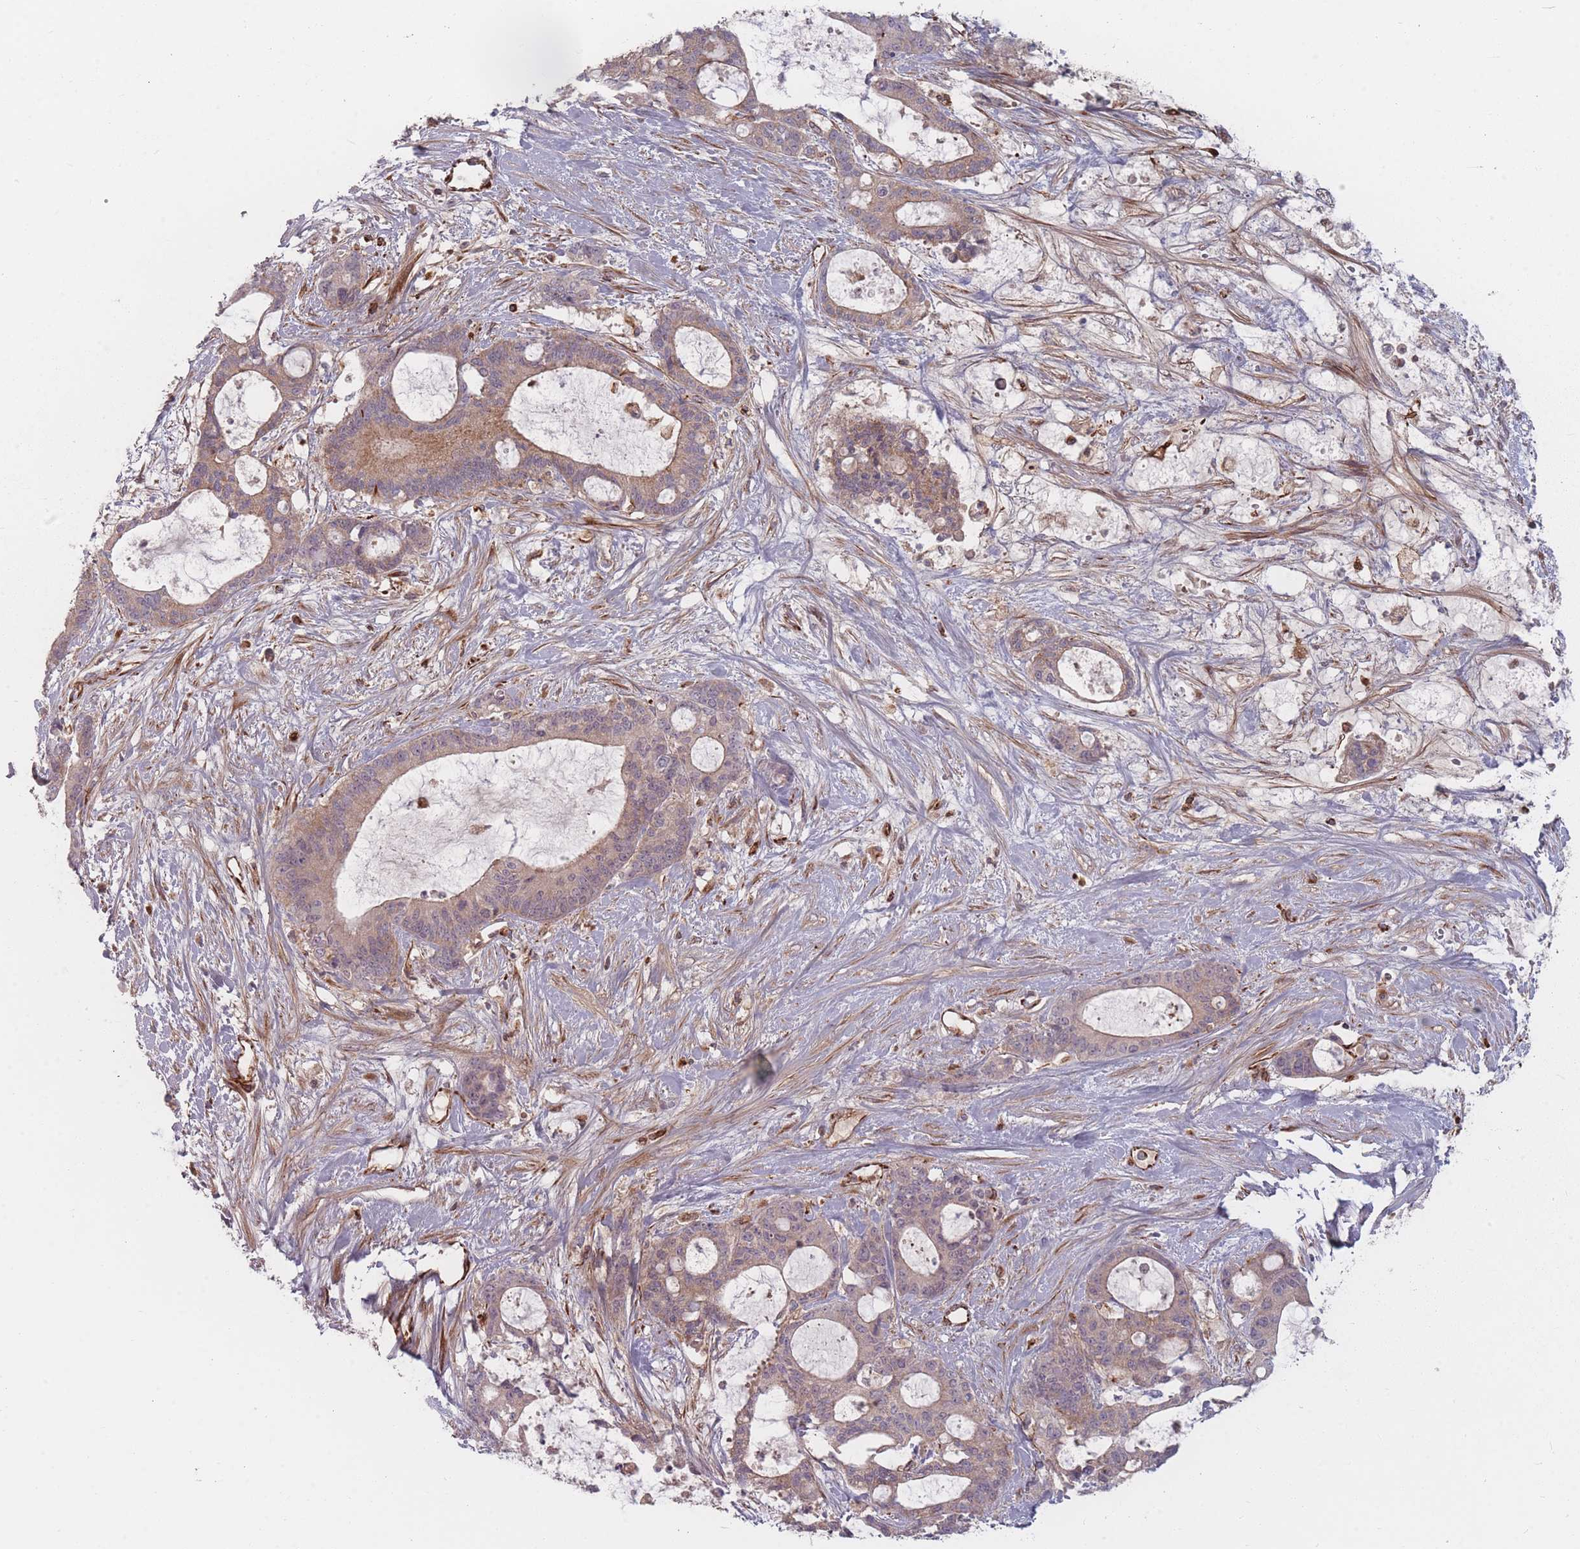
{"staining": {"intensity": "weak", "quantity": "25%-75%", "location": "cytoplasmic/membranous"}, "tissue": "liver cancer", "cell_type": "Tumor cells", "image_type": "cancer", "snomed": [{"axis": "morphology", "description": "Normal tissue, NOS"}, {"axis": "morphology", "description": "Cholangiocarcinoma"}, {"axis": "topography", "description": "Liver"}, {"axis": "topography", "description": "Peripheral nerve tissue"}], "caption": "Protein staining by IHC reveals weak cytoplasmic/membranous positivity in approximately 25%-75% of tumor cells in liver cancer. (DAB (3,3'-diaminobenzidine) IHC with brightfield microscopy, high magnification).", "gene": "EEF1AKMT2", "patient": {"sex": "female", "age": 73}}